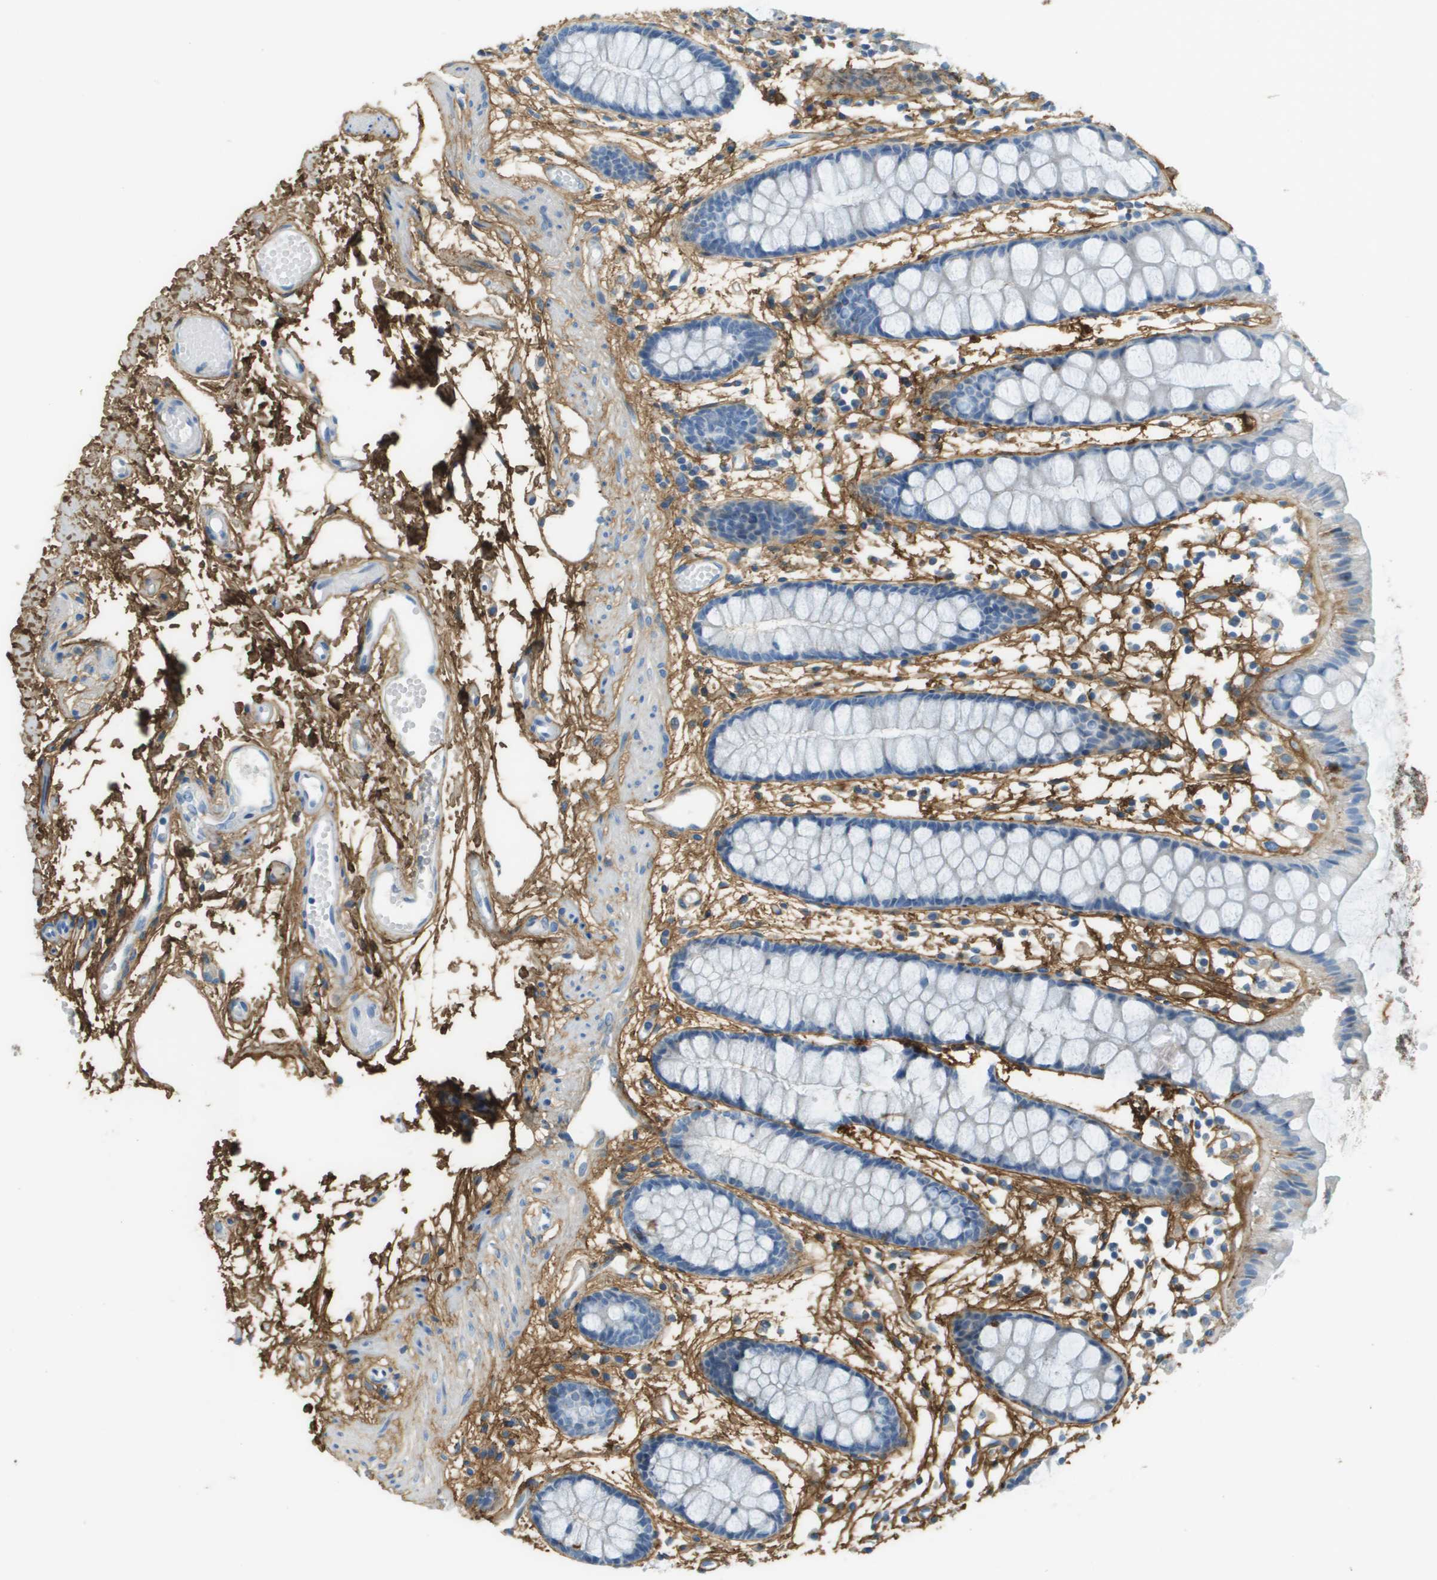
{"staining": {"intensity": "negative", "quantity": "none", "location": "none"}, "tissue": "rectum", "cell_type": "Glandular cells", "image_type": "normal", "snomed": [{"axis": "morphology", "description": "Normal tissue, NOS"}, {"axis": "topography", "description": "Rectum"}], "caption": "Image shows no protein staining in glandular cells of unremarkable rectum.", "gene": "DCN", "patient": {"sex": "female", "age": 66}}